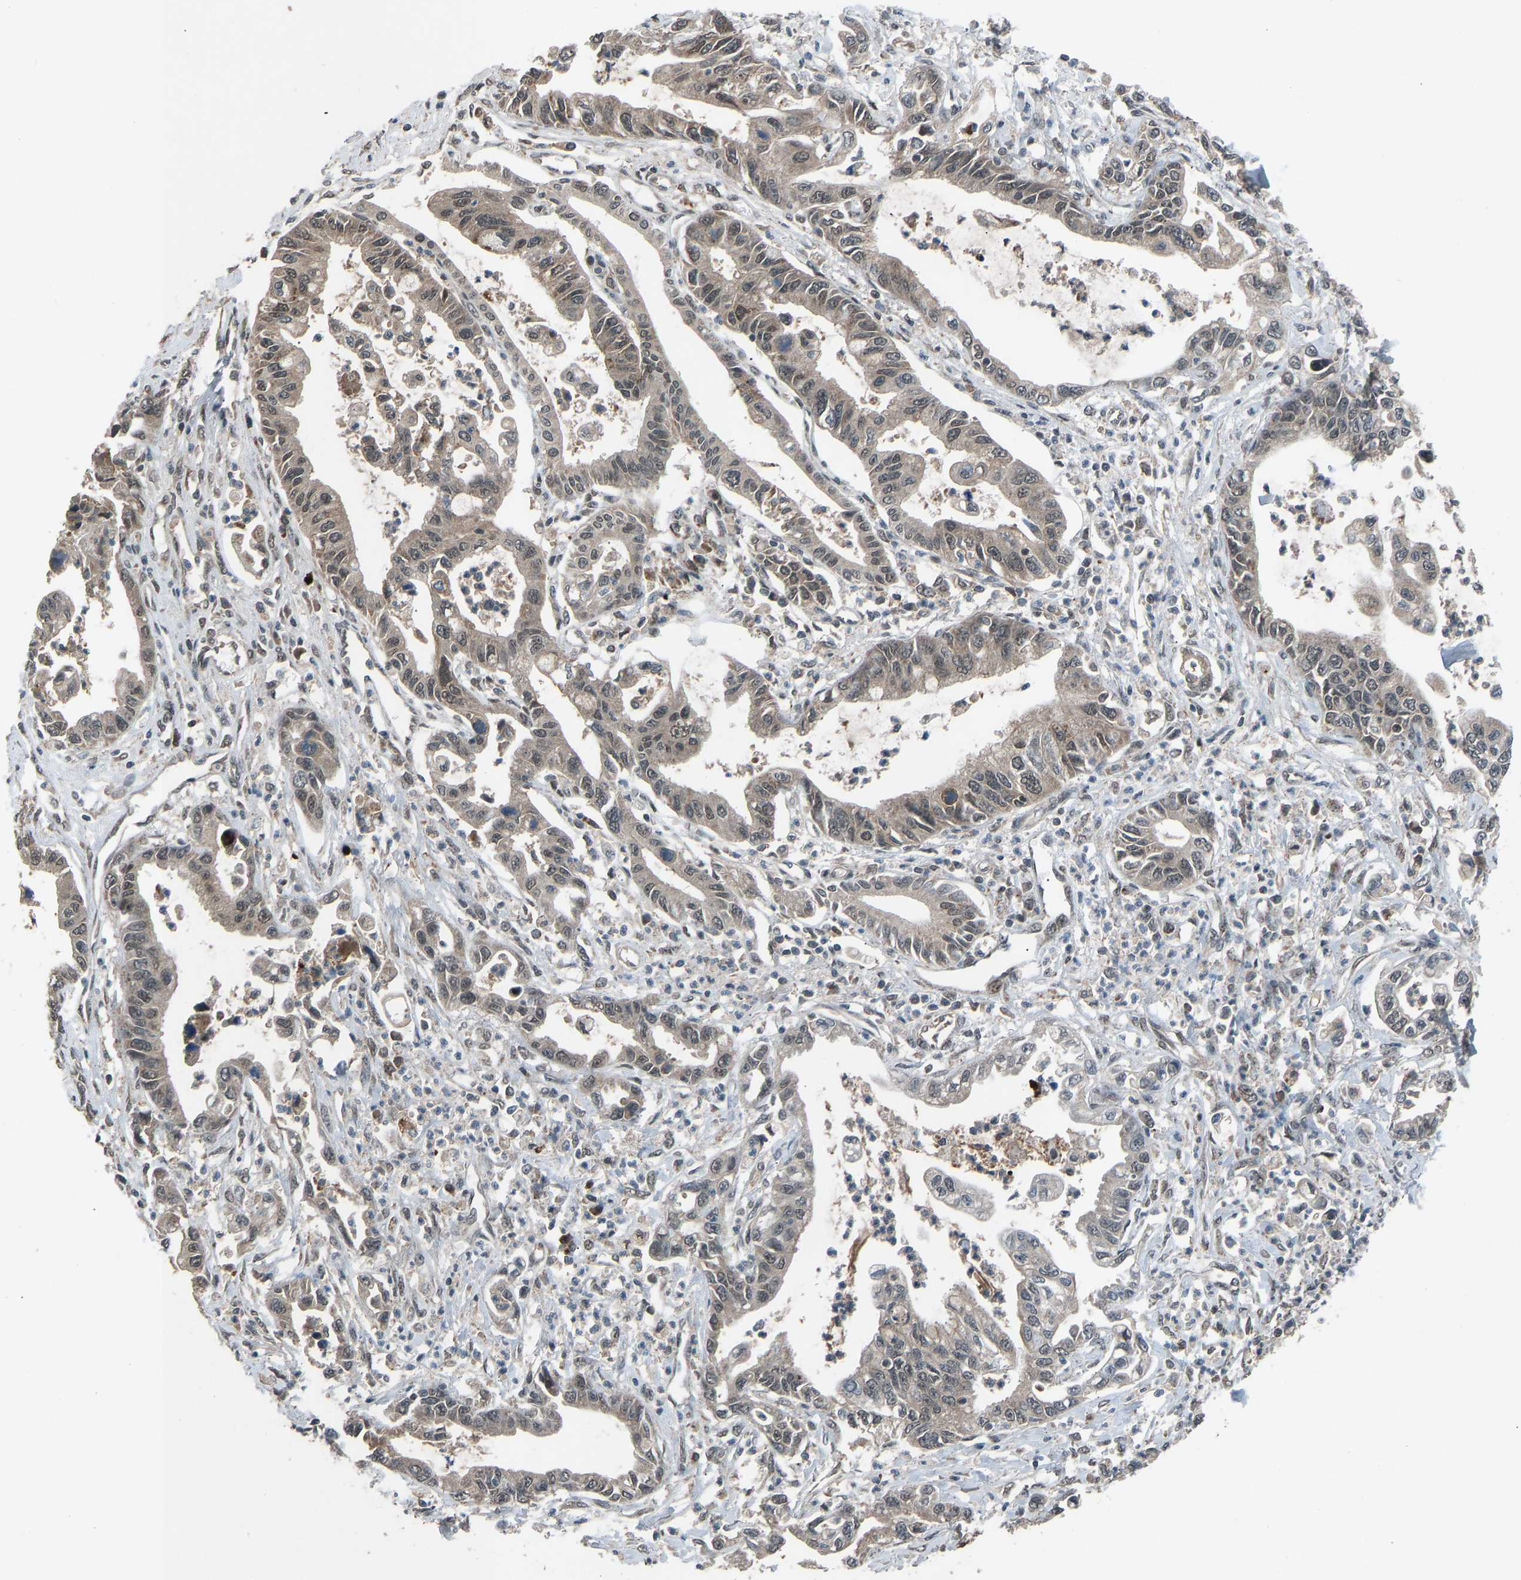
{"staining": {"intensity": "weak", "quantity": ">75%", "location": "cytoplasmic/membranous,nuclear"}, "tissue": "pancreatic cancer", "cell_type": "Tumor cells", "image_type": "cancer", "snomed": [{"axis": "morphology", "description": "Adenocarcinoma, NOS"}, {"axis": "topography", "description": "Pancreas"}], "caption": "About >75% of tumor cells in pancreatic cancer (adenocarcinoma) reveal weak cytoplasmic/membranous and nuclear protein expression as visualized by brown immunohistochemical staining.", "gene": "SLC43A1", "patient": {"sex": "male", "age": 56}}